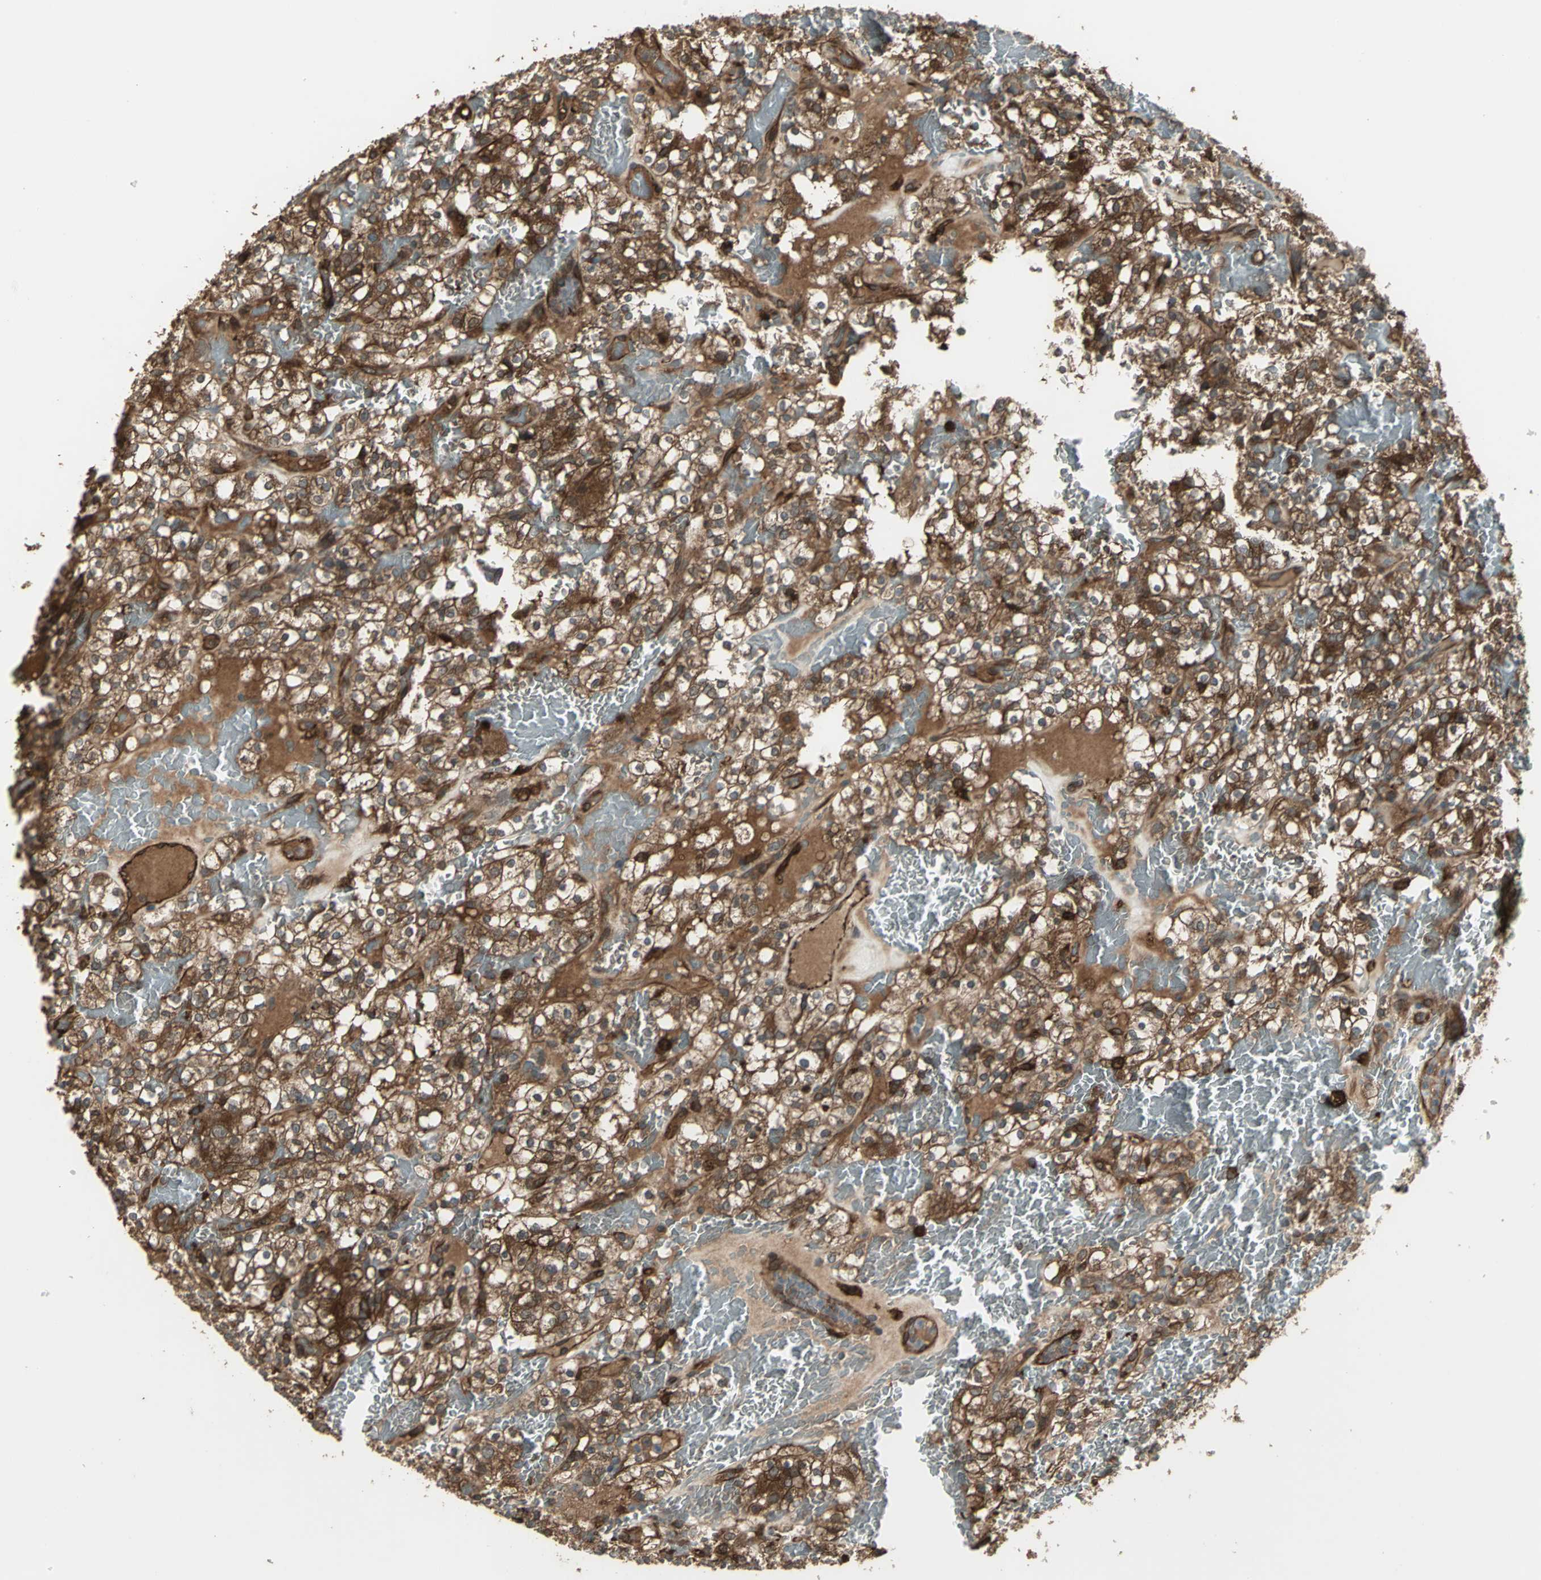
{"staining": {"intensity": "strong", "quantity": ">75%", "location": "cytoplasmic/membranous"}, "tissue": "renal cancer", "cell_type": "Tumor cells", "image_type": "cancer", "snomed": [{"axis": "morphology", "description": "Normal tissue, NOS"}, {"axis": "morphology", "description": "Adenocarcinoma, NOS"}, {"axis": "topography", "description": "Kidney"}], "caption": "About >75% of tumor cells in human renal adenocarcinoma display strong cytoplasmic/membranous protein positivity as visualized by brown immunohistochemical staining.", "gene": "PRXL2B", "patient": {"sex": "female", "age": 72}}